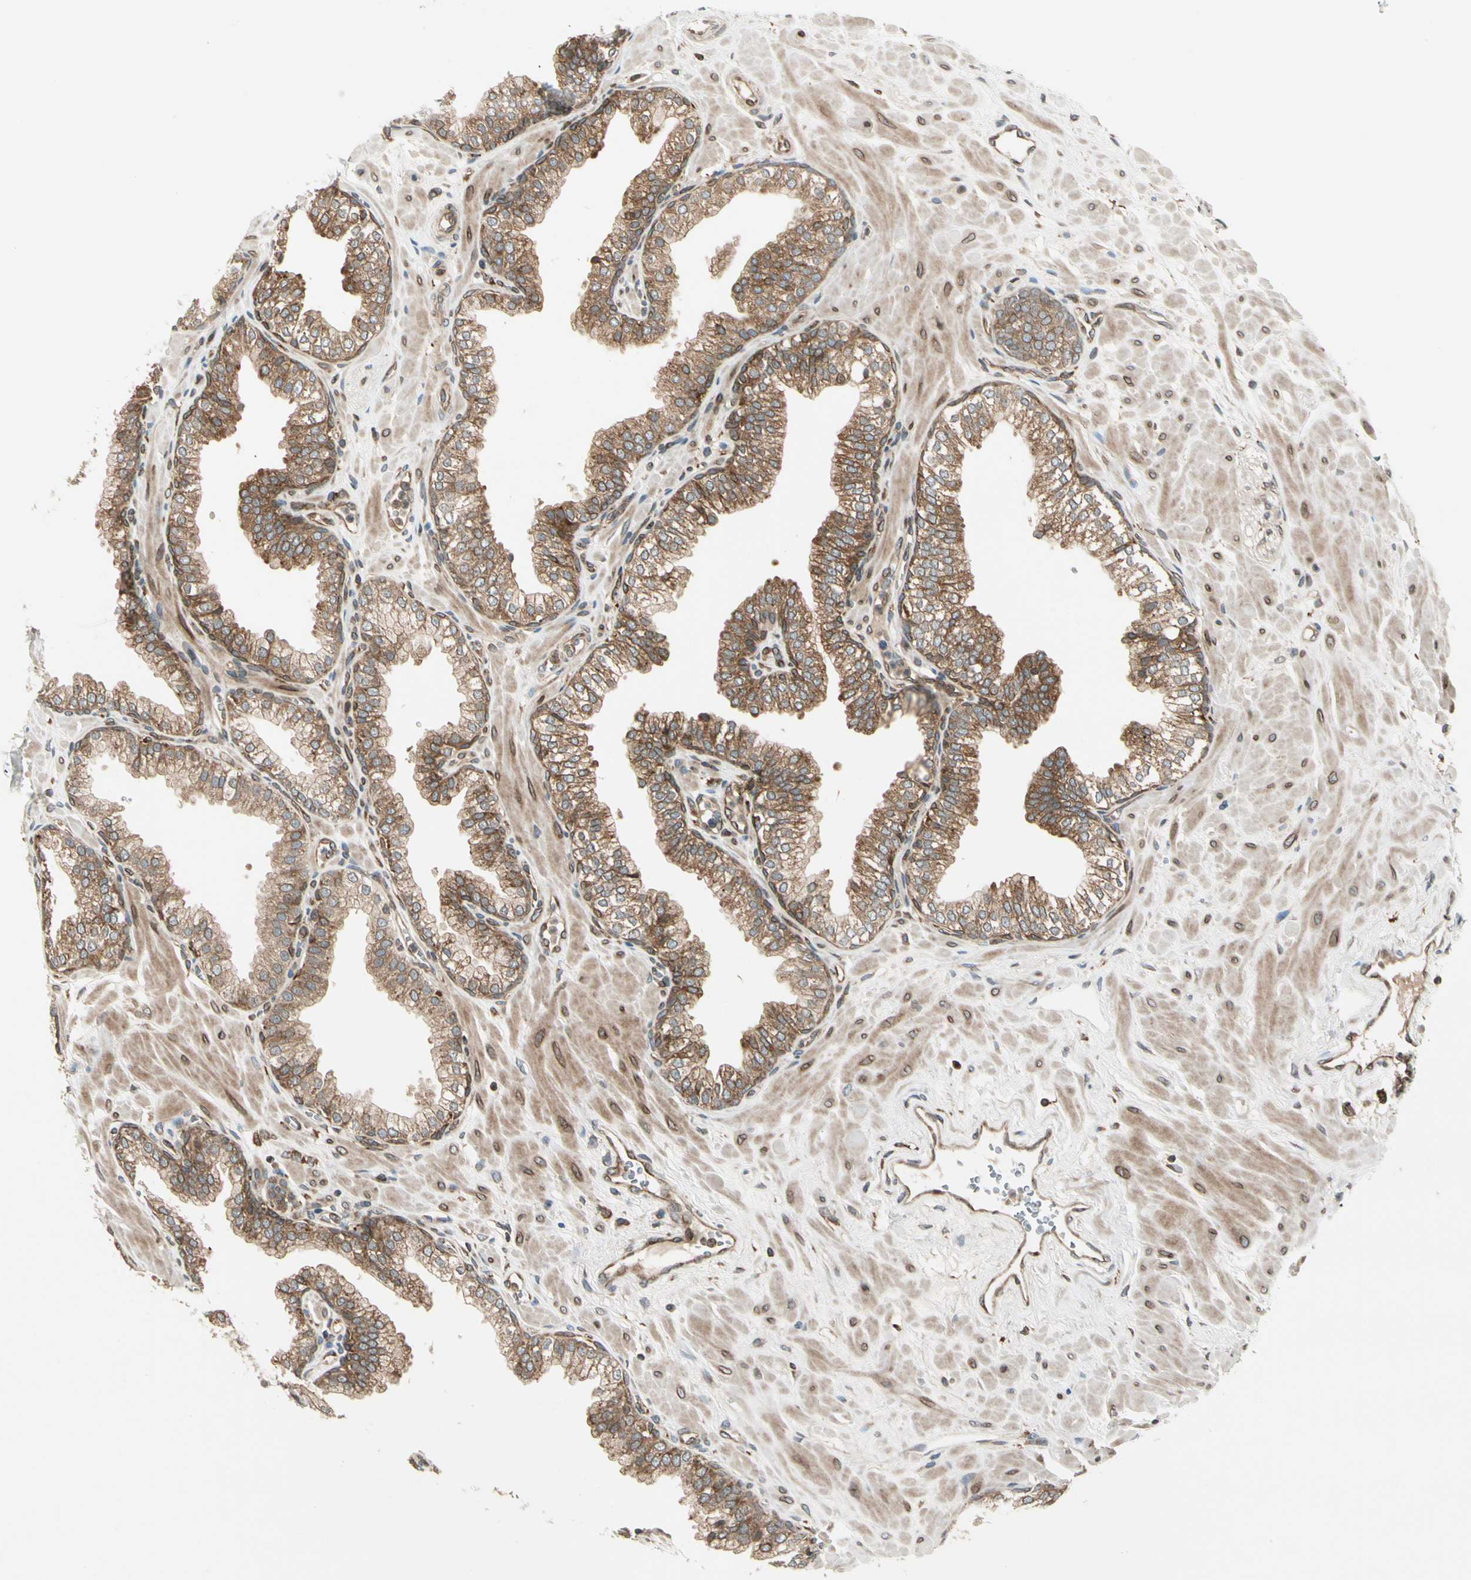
{"staining": {"intensity": "moderate", "quantity": ">75%", "location": "cytoplasmic/membranous"}, "tissue": "prostate", "cell_type": "Glandular cells", "image_type": "normal", "snomed": [{"axis": "morphology", "description": "Normal tissue, NOS"}, {"axis": "topography", "description": "Prostate"}], "caption": "Immunohistochemical staining of unremarkable human prostate displays moderate cytoplasmic/membranous protein expression in about >75% of glandular cells.", "gene": "TRIO", "patient": {"sex": "male", "age": 60}}